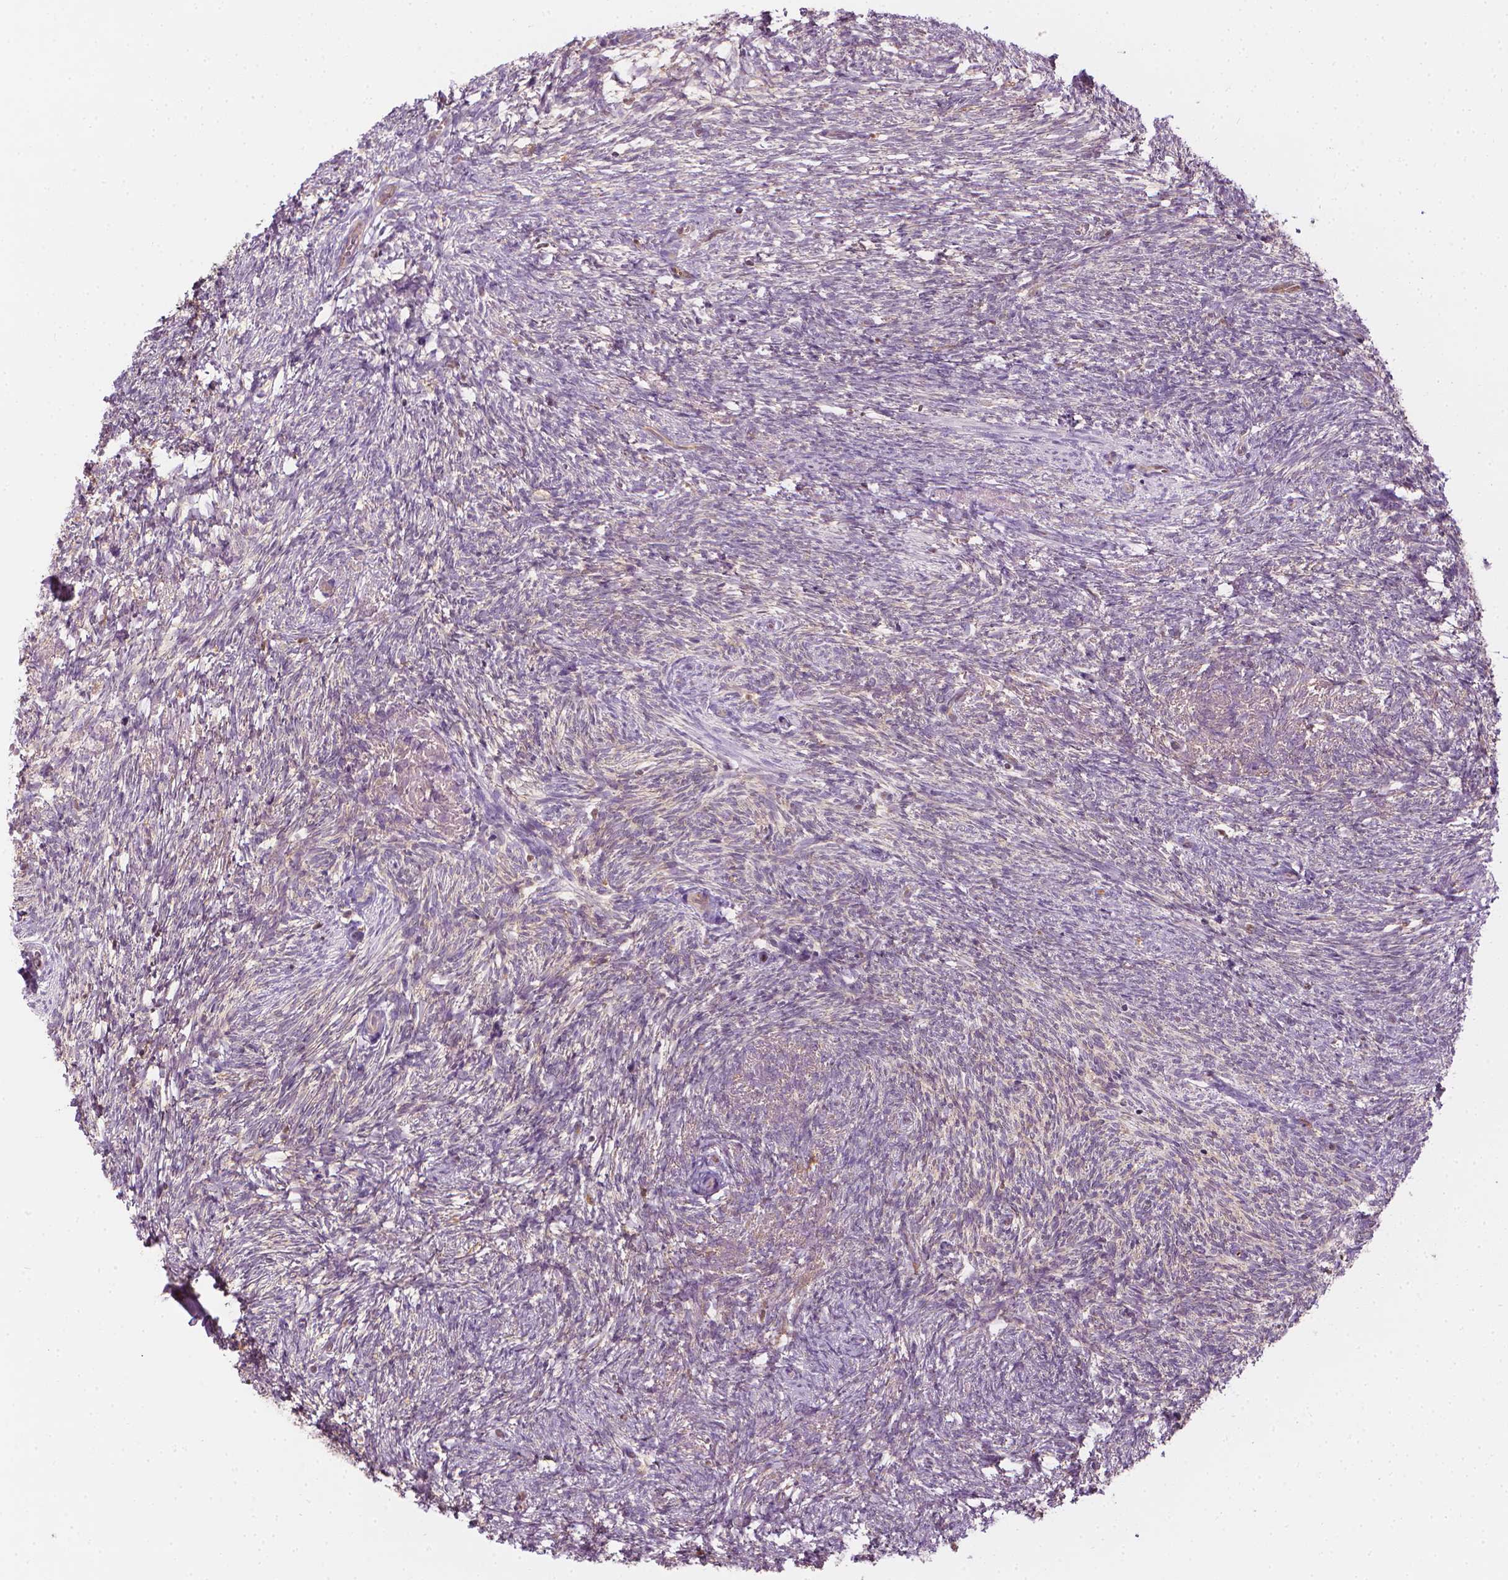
{"staining": {"intensity": "moderate", "quantity": "25%-75%", "location": "cytoplasmic/membranous"}, "tissue": "ovary", "cell_type": "Follicle cells", "image_type": "normal", "snomed": [{"axis": "morphology", "description": "Normal tissue, NOS"}, {"axis": "topography", "description": "Ovary"}], "caption": "Immunohistochemistry staining of unremarkable ovary, which displays medium levels of moderate cytoplasmic/membranous expression in about 25%-75% of follicle cells indicating moderate cytoplasmic/membranous protein positivity. The staining was performed using DAB (3,3'-diaminobenzidine) (brown) for protein detection and nuclei were counterstained in hematoxylin (blue).", "gene": "SHMT1", "patient": {"sex": "female", "age": 46}}